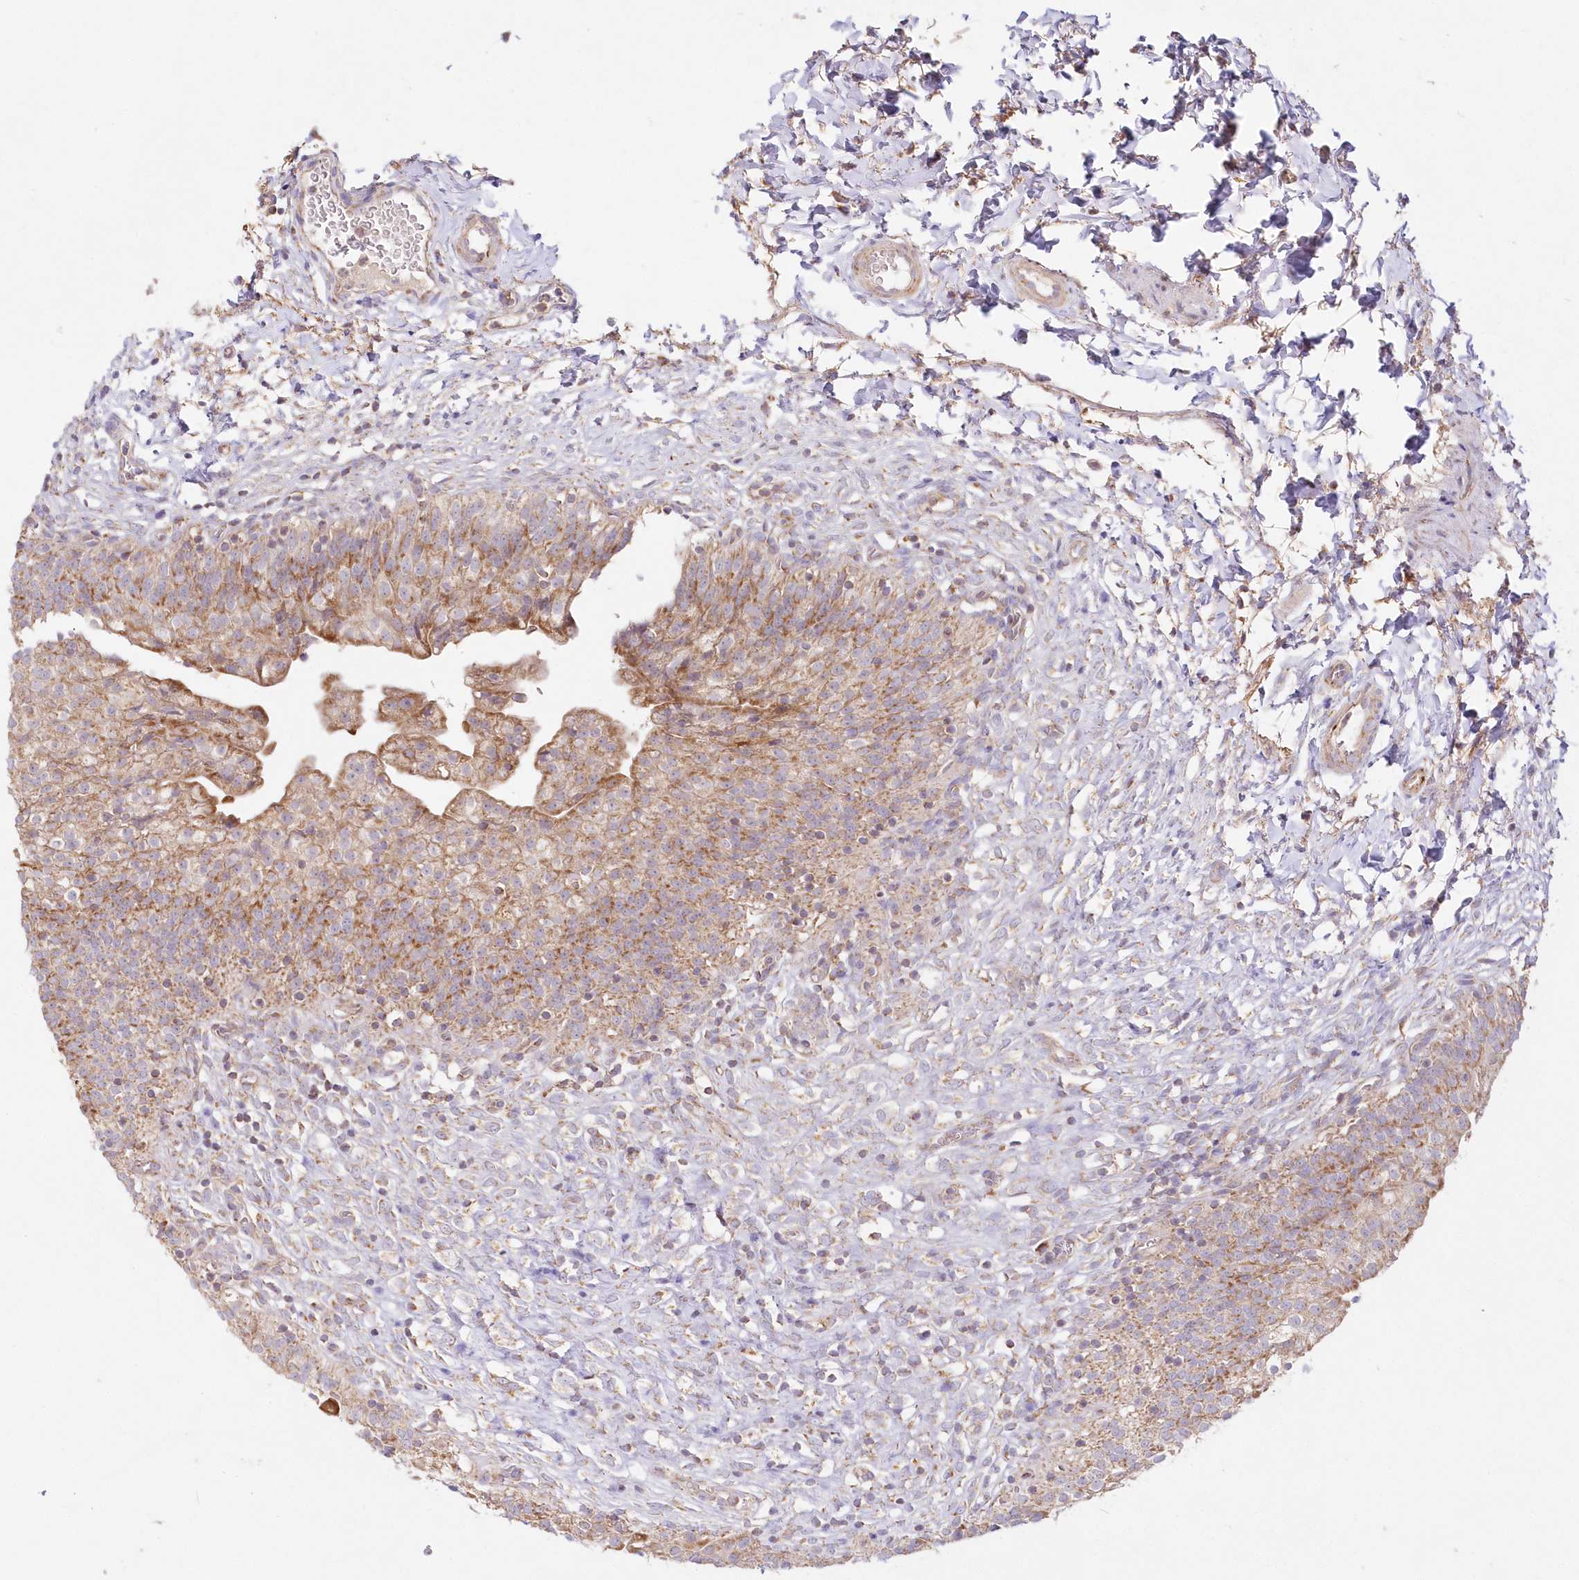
{"staining": {"intensity": "moderate", "quantity": ">75%", "location": "cytoplasmic/membranous"}, "tissue": "urinary bladder", "cell_type": "Urothelial cells", "image_type": "normal", "snomed": [{"axis": "morphology", "description": "Normal tissue, NOS"}, {"axis": "topography", "description": "Urinary bladder"}], "caption": "The histopathology image shows immunohistochemical staining of unremarkable urinary bladder. There is moderate cytoplasmic/membranous expression is appreciated in approximately >75% of urothelial cells.", "gene": "DNA2", "patient": {"sex": "male", "age": 55}}